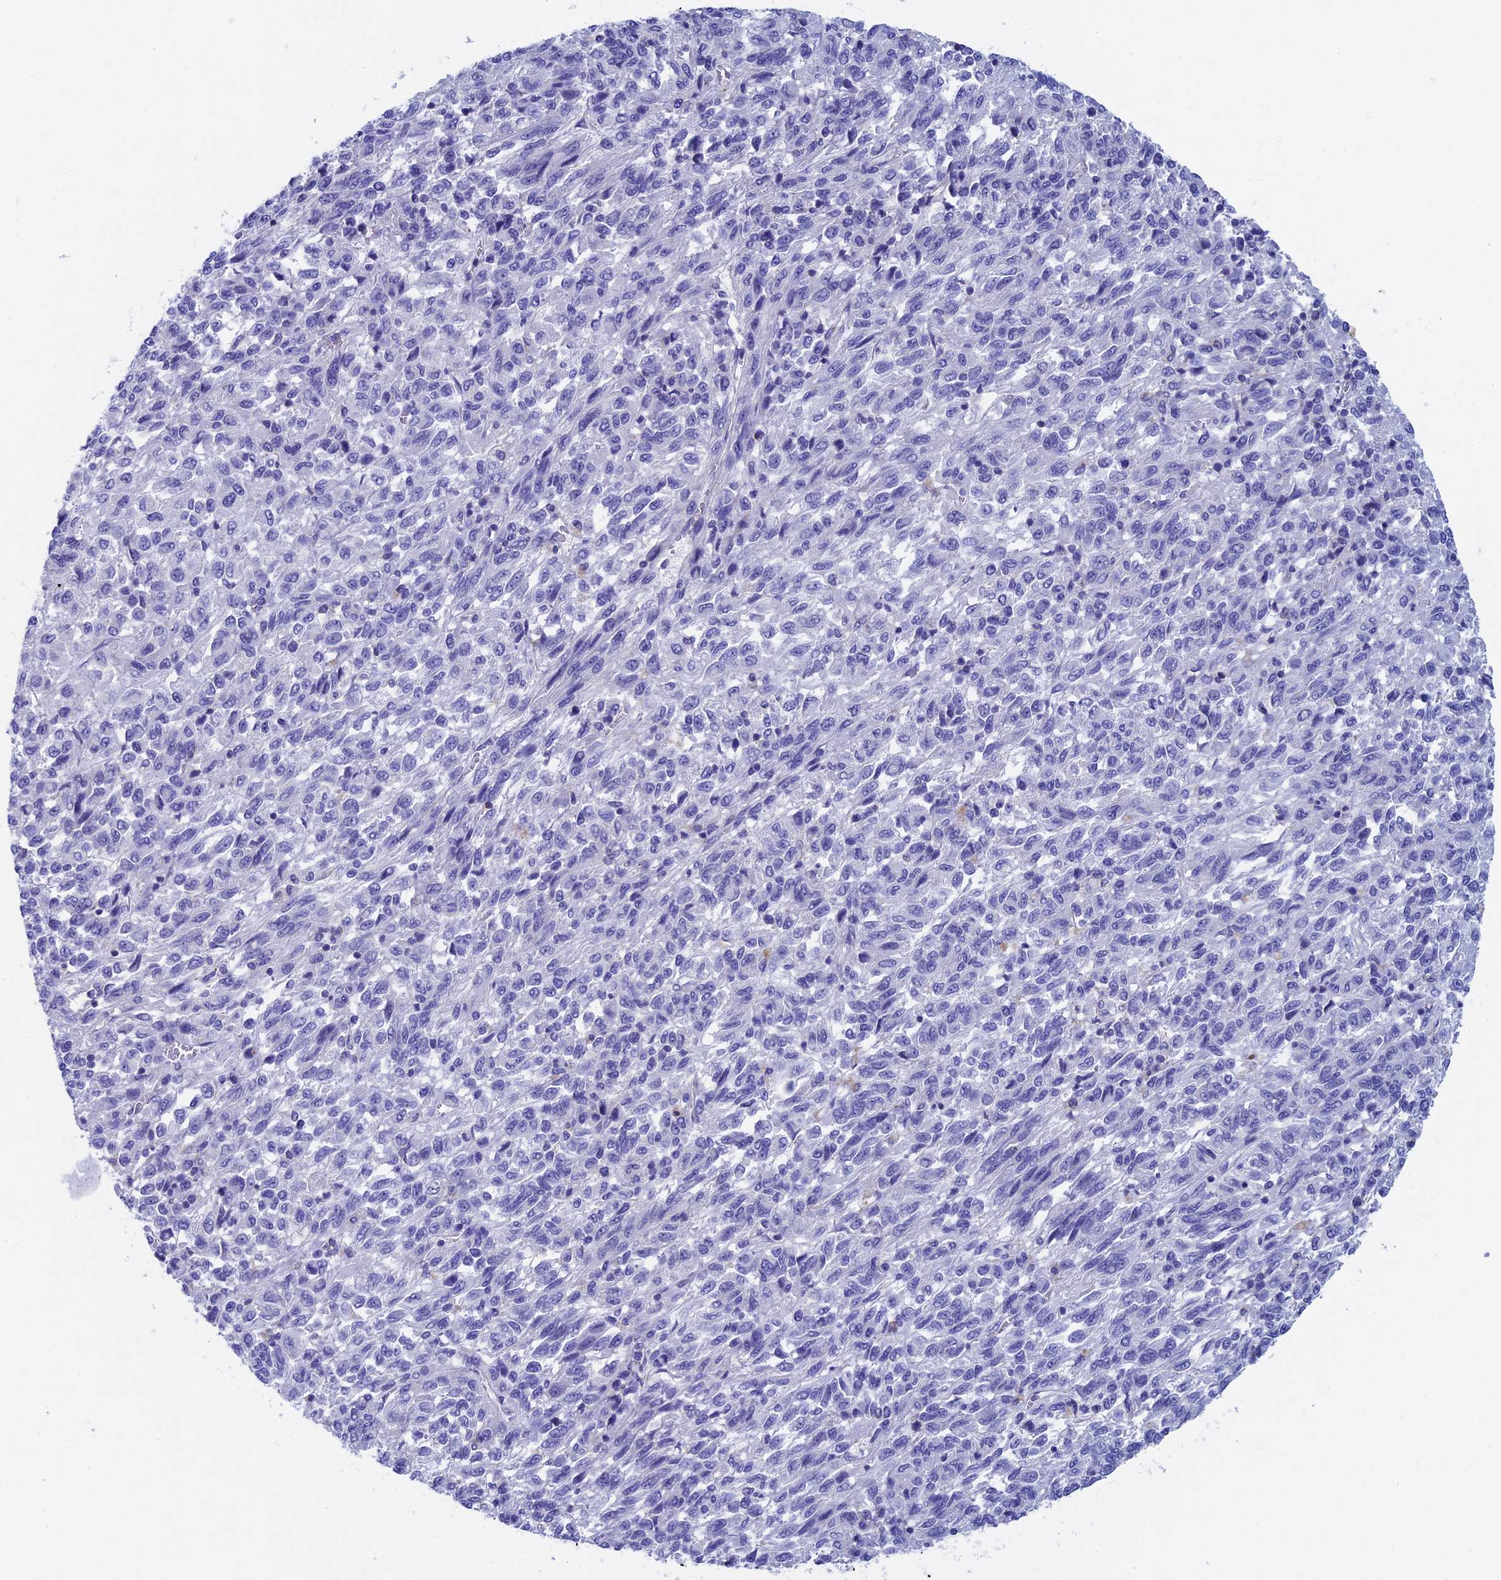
{"staining": {"intensity": "negative", "quantity": "none", "location": "none"}, "tissue": "melanoma", "cell_type": "Tumor cells", "image_type": "cancer", "snomed": [{"axis": "morphology", "description": "Malignant melanoma, Metastatic site"}, {"axis": "topography", "description": "Lung"}], "caption": "Malignant melanoma (metastatic site) was stained to show a protein in brown. There is no significant expression in tumor cells. (Immunohistochemistry, brightfield microscopy, high magnification).", "gene": "SEPTIN1", "patient": {"sex": "male", "age": 64}}